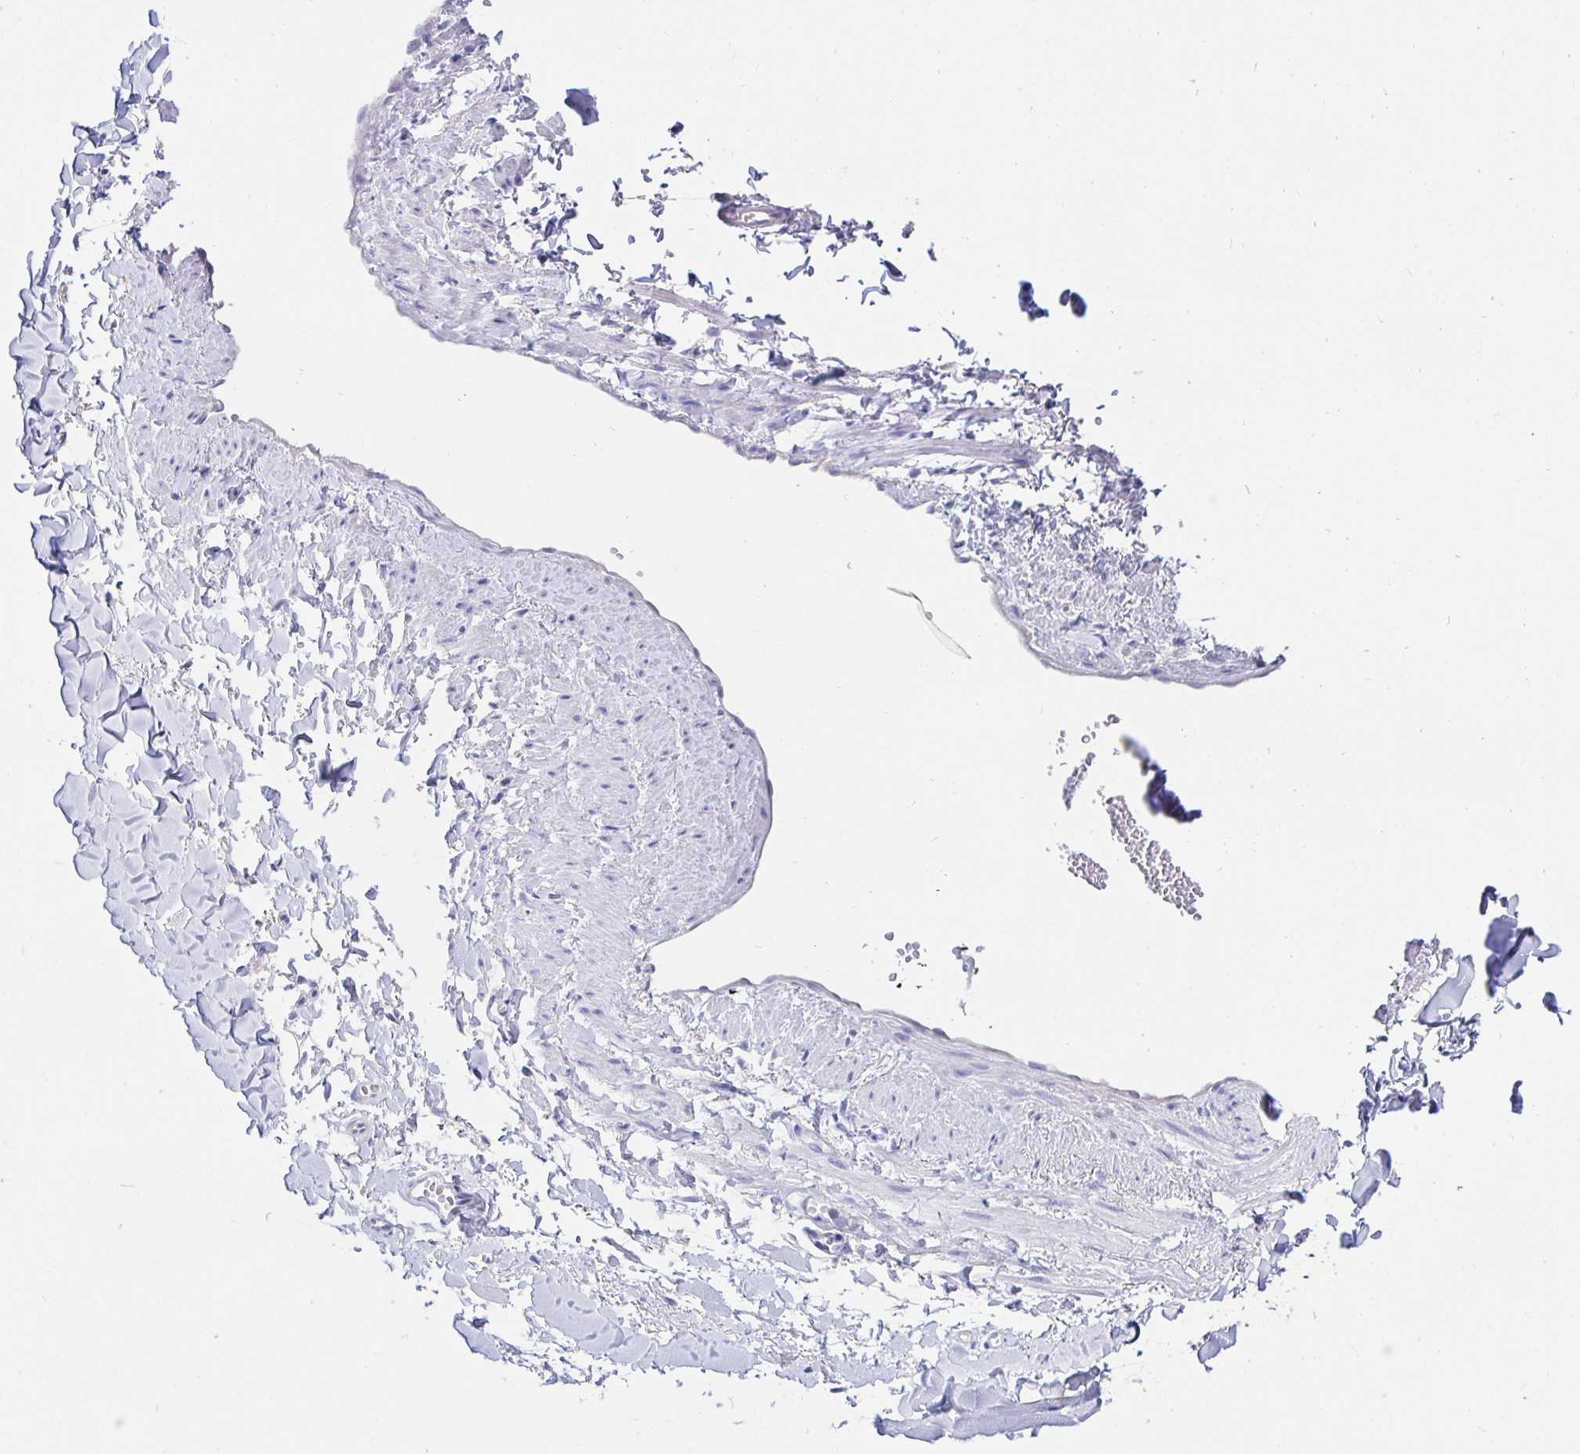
{"staining": {"intensity": "negative", "quantity": "none", "location": "none"}, "tissue": "soft tissue", "cell_type": "Fibroblasts", "image_type": "normal", "snomed": [{"axis": "morphology", "description": "Normal tissue, NOS"}, {"axis": "topography", "description": "Vulva"}, {"axis": "topography", "description": "Peripheral nerve tissue"}], "caption": "An IHC photomicrograph of unremarkable soft tissue is shown. There is no staining in fibroblasts of soft tissue. (Stains: DAB immunohistochemistry with hematoxylin counter stain, Microscopy: brightfield microscopy at high magnification).", "gene": "UMOD", "patient": {"sex": "female", "age": 66}}